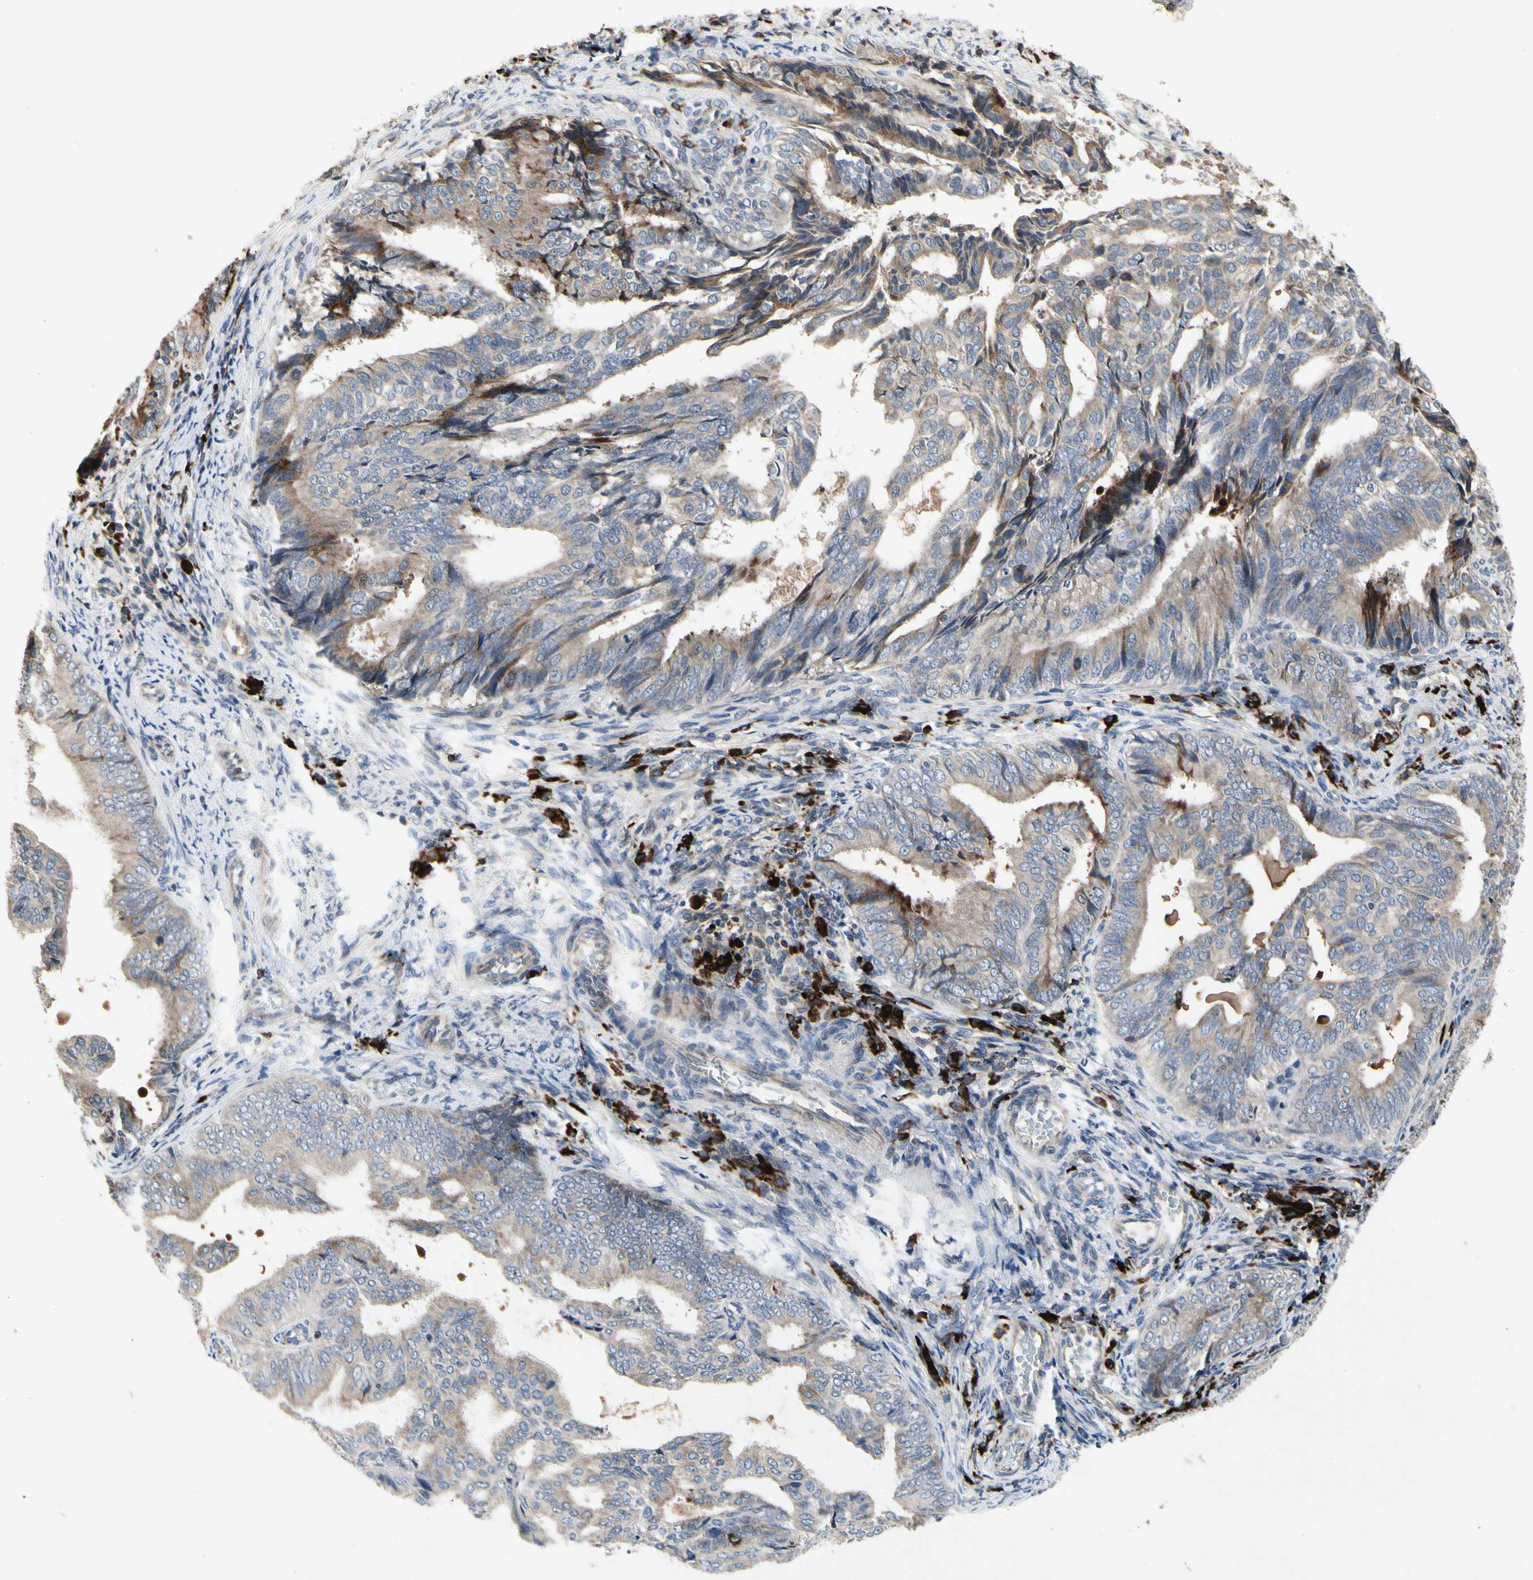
{"staining": {"intensity": "weak", "quantity": ">75%", "location": "cytoplasmic/membranous"}, "tissue": "endometrial cancer", "cell_type": "Tumor cells", "image_type": "cancer", "snomed": [{"axis": "morphology", "description": "Adenocarcinoma, NOS"}, {"axis": "topography", "description": "Endometrium"}], "caption": "Tumor cells show weak cytoplasmic/membranous expression in about >75% of cells in endometrial cancer. The staining was performed using DAB (3,3'-diaminobenzidine), with brown indicating positive protein expression. Nuclei are stained blue with hematoxylin.", "gene": "MMEL1", "patient": {"sex": "female", "age": 58}}